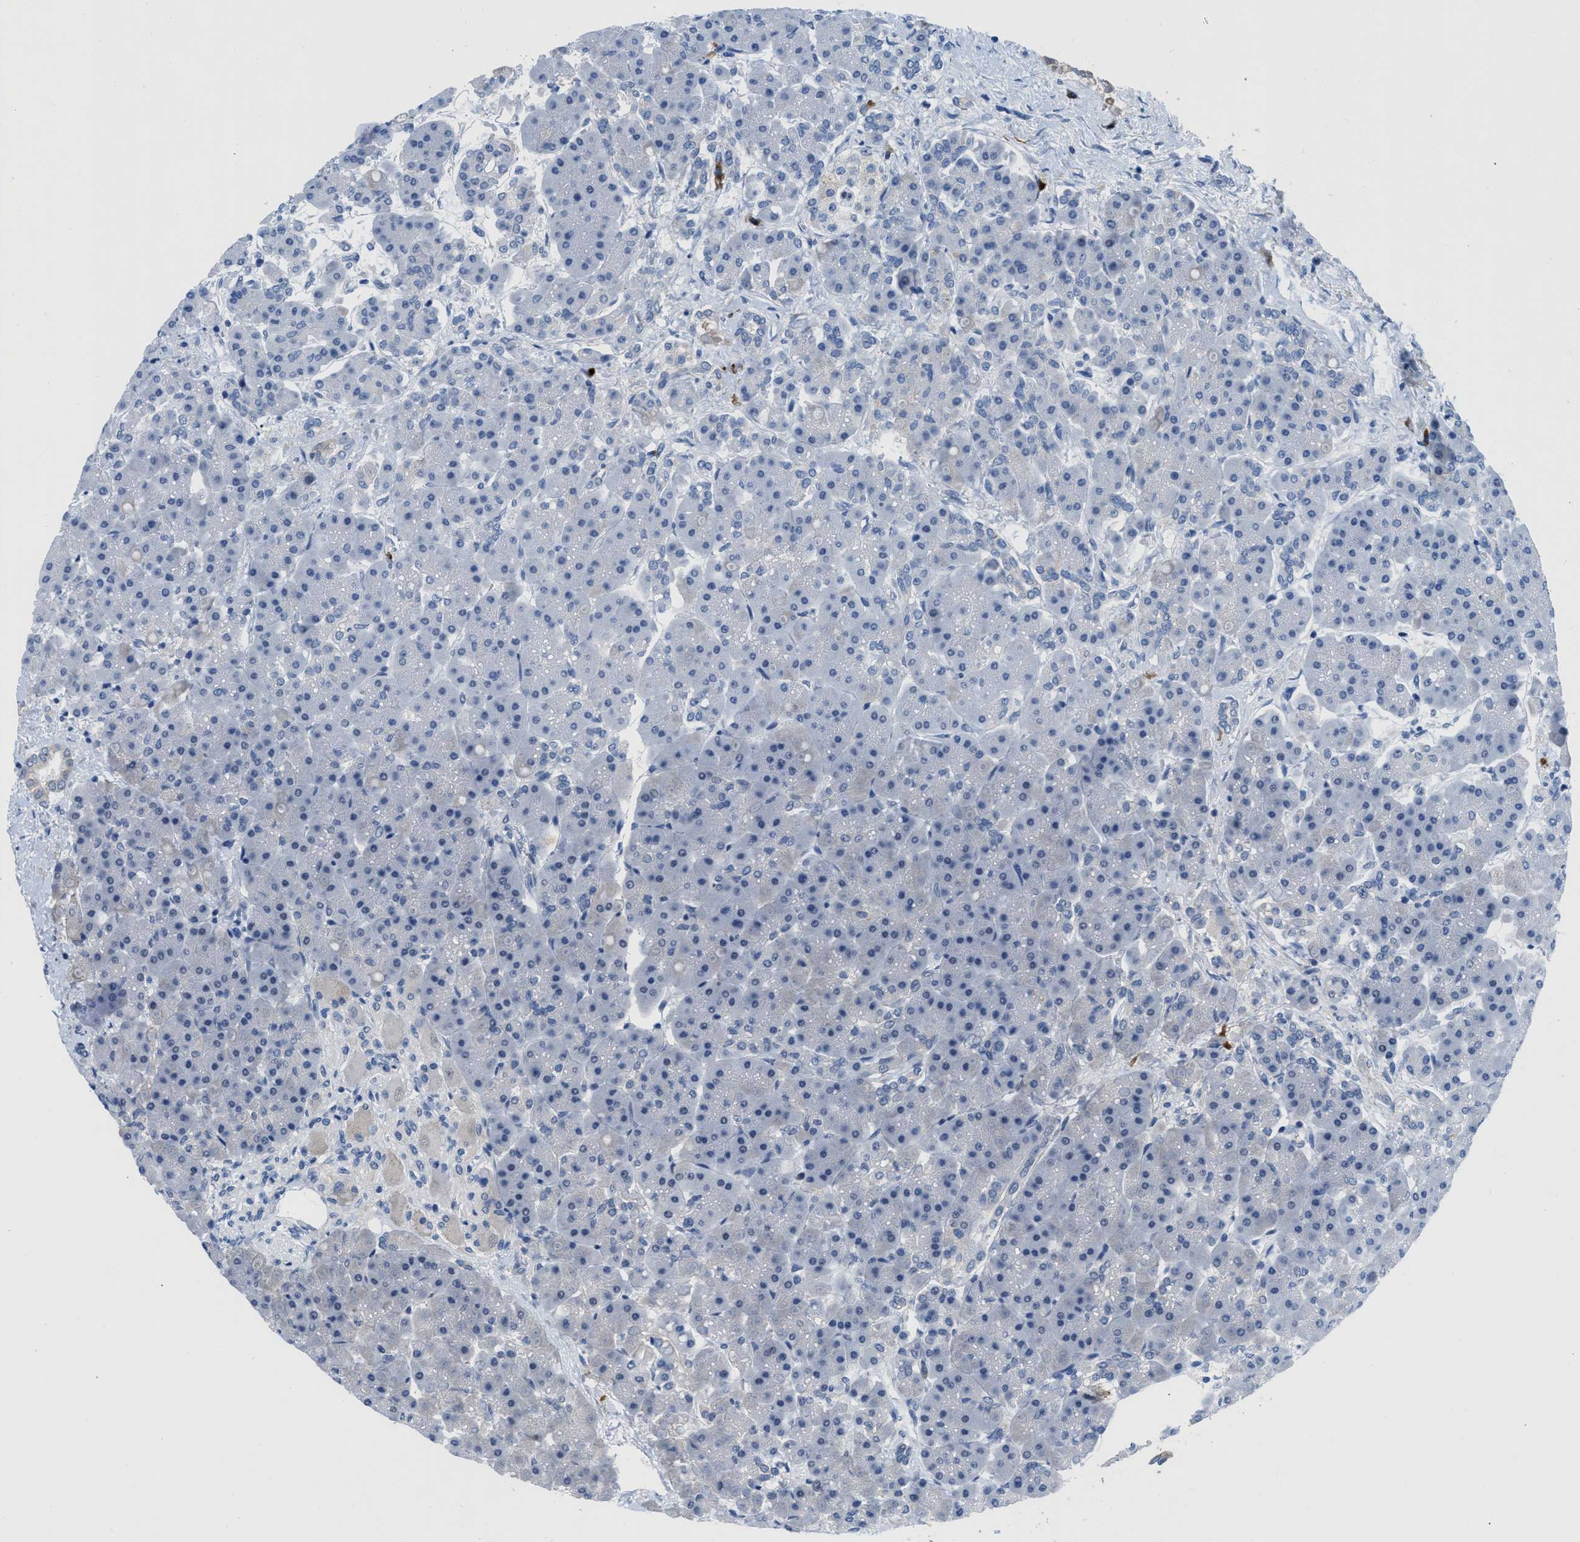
{"staining": {"intensity": "negative", "quantity": "none", "location": "none"}, "tissue": "pancreas", "cell_type": "Exocrine glandular cells", "image_type": "normal", "snomed": [{"axis": "morphology", "description": "Normal tissue, NOS"}, {"axis": "topography", "description": "Pancreas"}], "caption": "High power microscopy image of an IHC histopathology image of unremarkable pancreas, revealing no significant positivity in exocrine glandular cells. The staining is performed using DAB brown chromogen with nuclei counter-stained in using hematoxylin.", "gene": "OR9K2", "patient": {"sex": "female", "age": 70}}